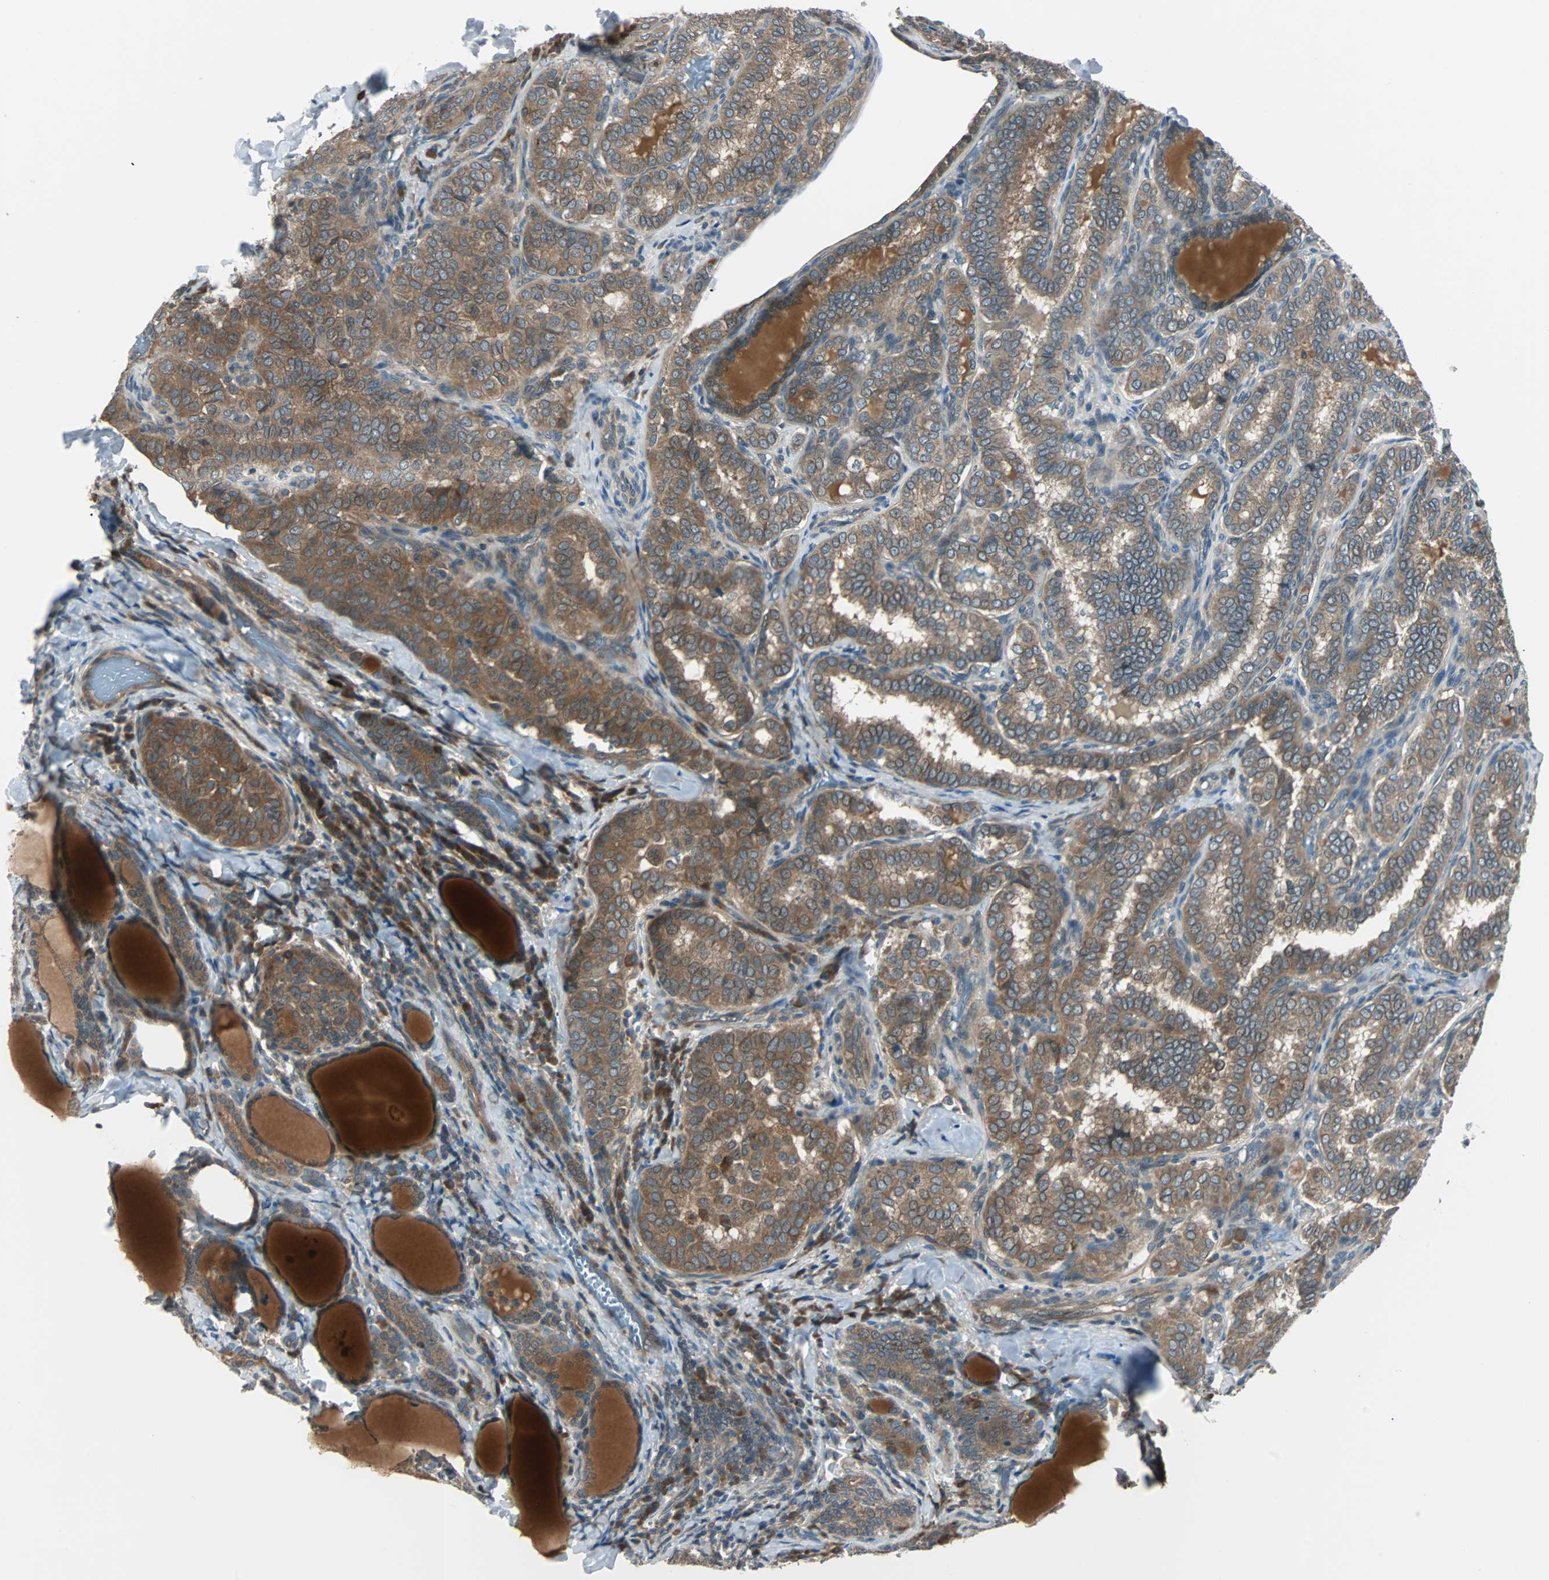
{"staining": {"intensity": "moderate", "quantity": ">75%", "location": "cytoplasmic/membranous"}, "tissue": "thyroid cancer", "cell_type": "Tumor cells", "image_type": "cancer", "snomed": [{"axis": "morphology", "description": "Normal tissue, NOS"}, {"axis": "morphology", "description": "Papillary adenocarcinoma, NOS"}, {"axis": "topography", "description": "Thyroid gland"}], "caption": "Immunohistochemistry image of human papillary adenocarcinoma (thyroid) stained for a protein (brown), which shows medium levels of moderate cytoplasmic/membranous staining in approximately >75% of tumor cells.", "gene": "ARF1", "patient": {"sex": "female", "age": 30}}